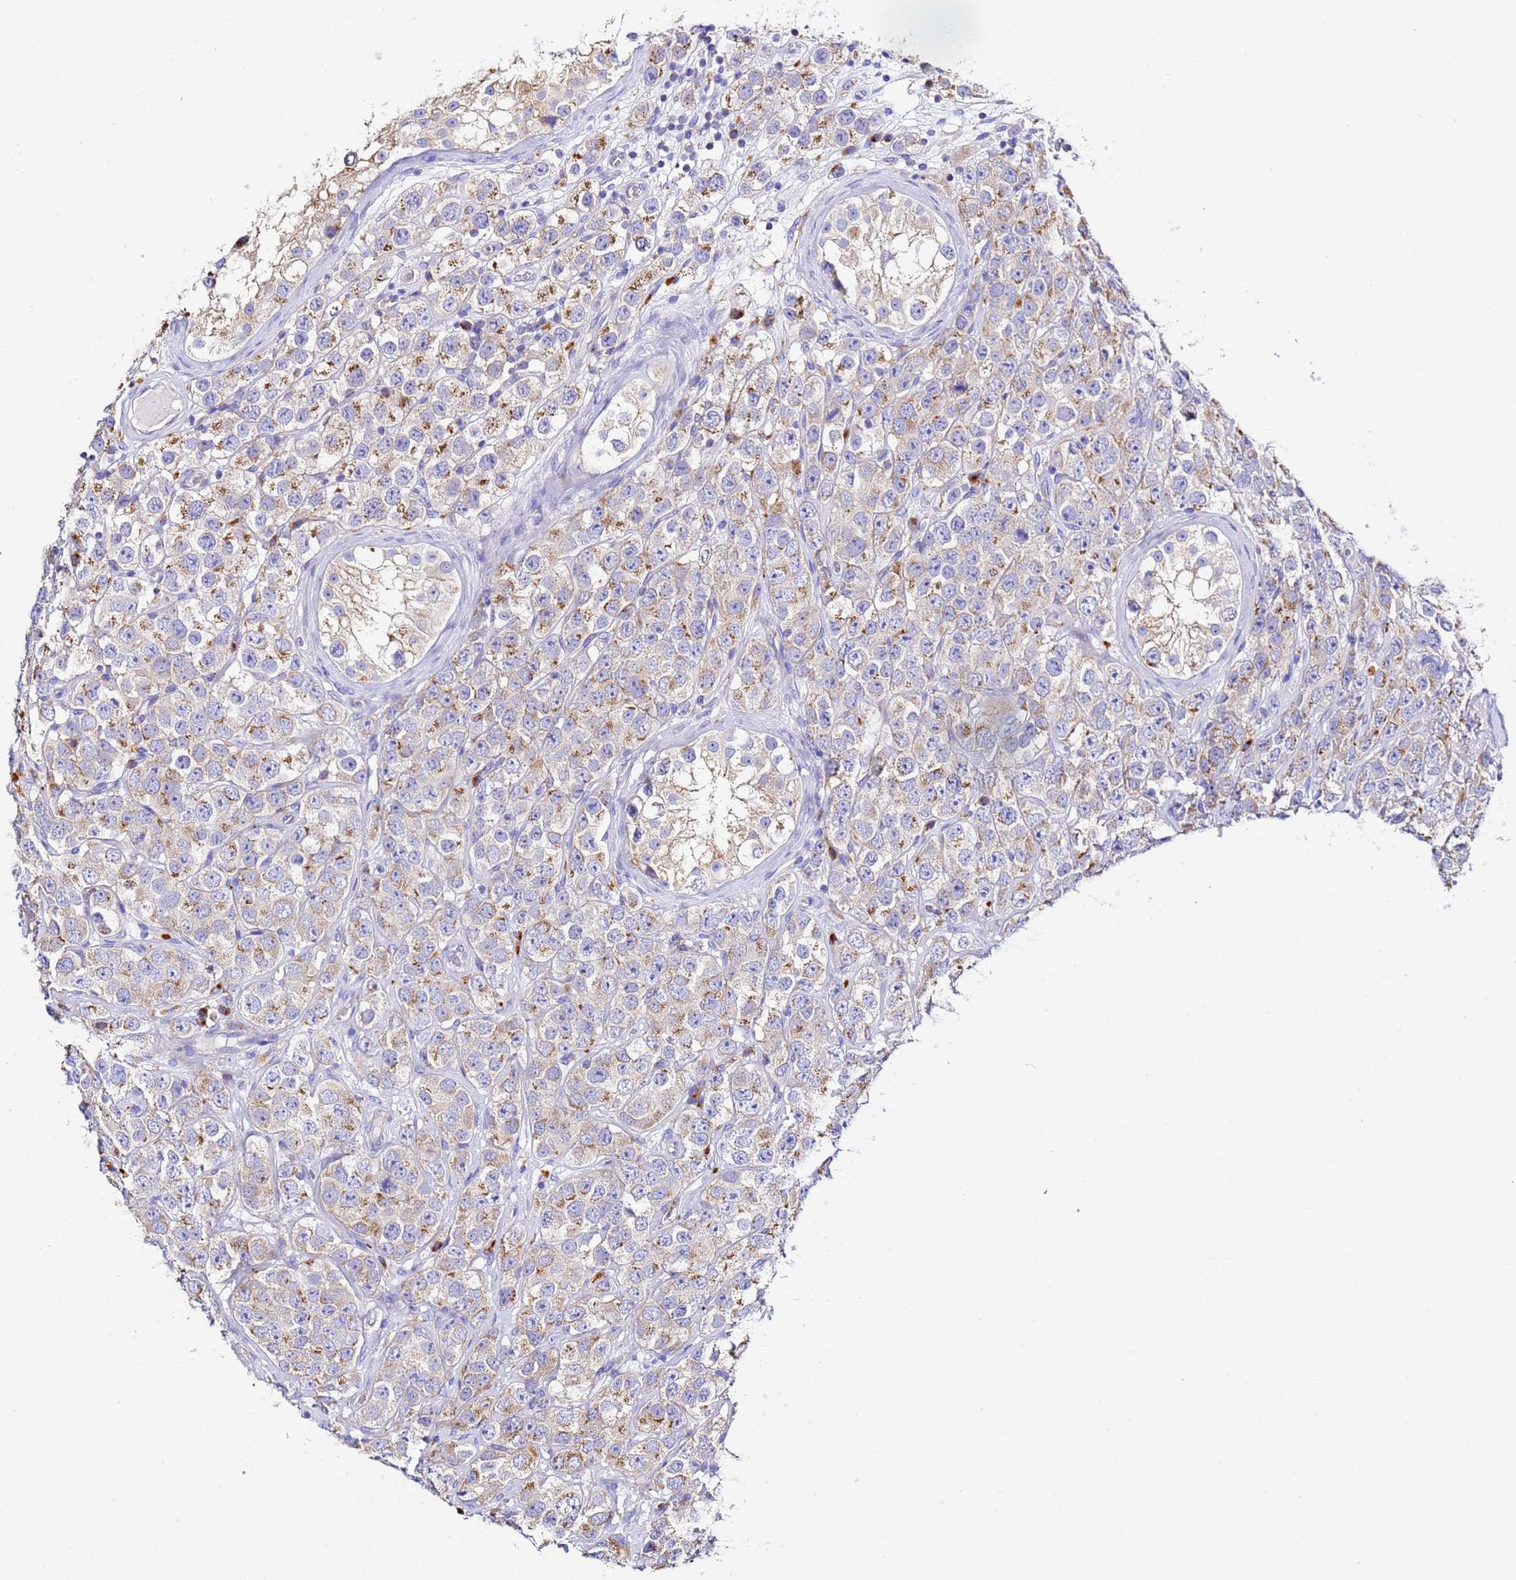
{"staining": {"intensity": "moderate", "quantity": ">75%", "location": "cytoplasmic/membranous"}, "tissue": "testis cancer", "cell_type": "Tumor cells", "image_type": "cancer", "snomed": [{"axis": "morphology", "description": "Seminoma, NOS"}, {"axis": "topography", "description": "Testis"}], "caption": "Testis cancer (seminoma) tissue demonstrates moderate cytoplasmic/membranous staining in approximately >75% of tumor cells", "gene": "VTI1B", "patient": {"sex": "male", "age": 28}}